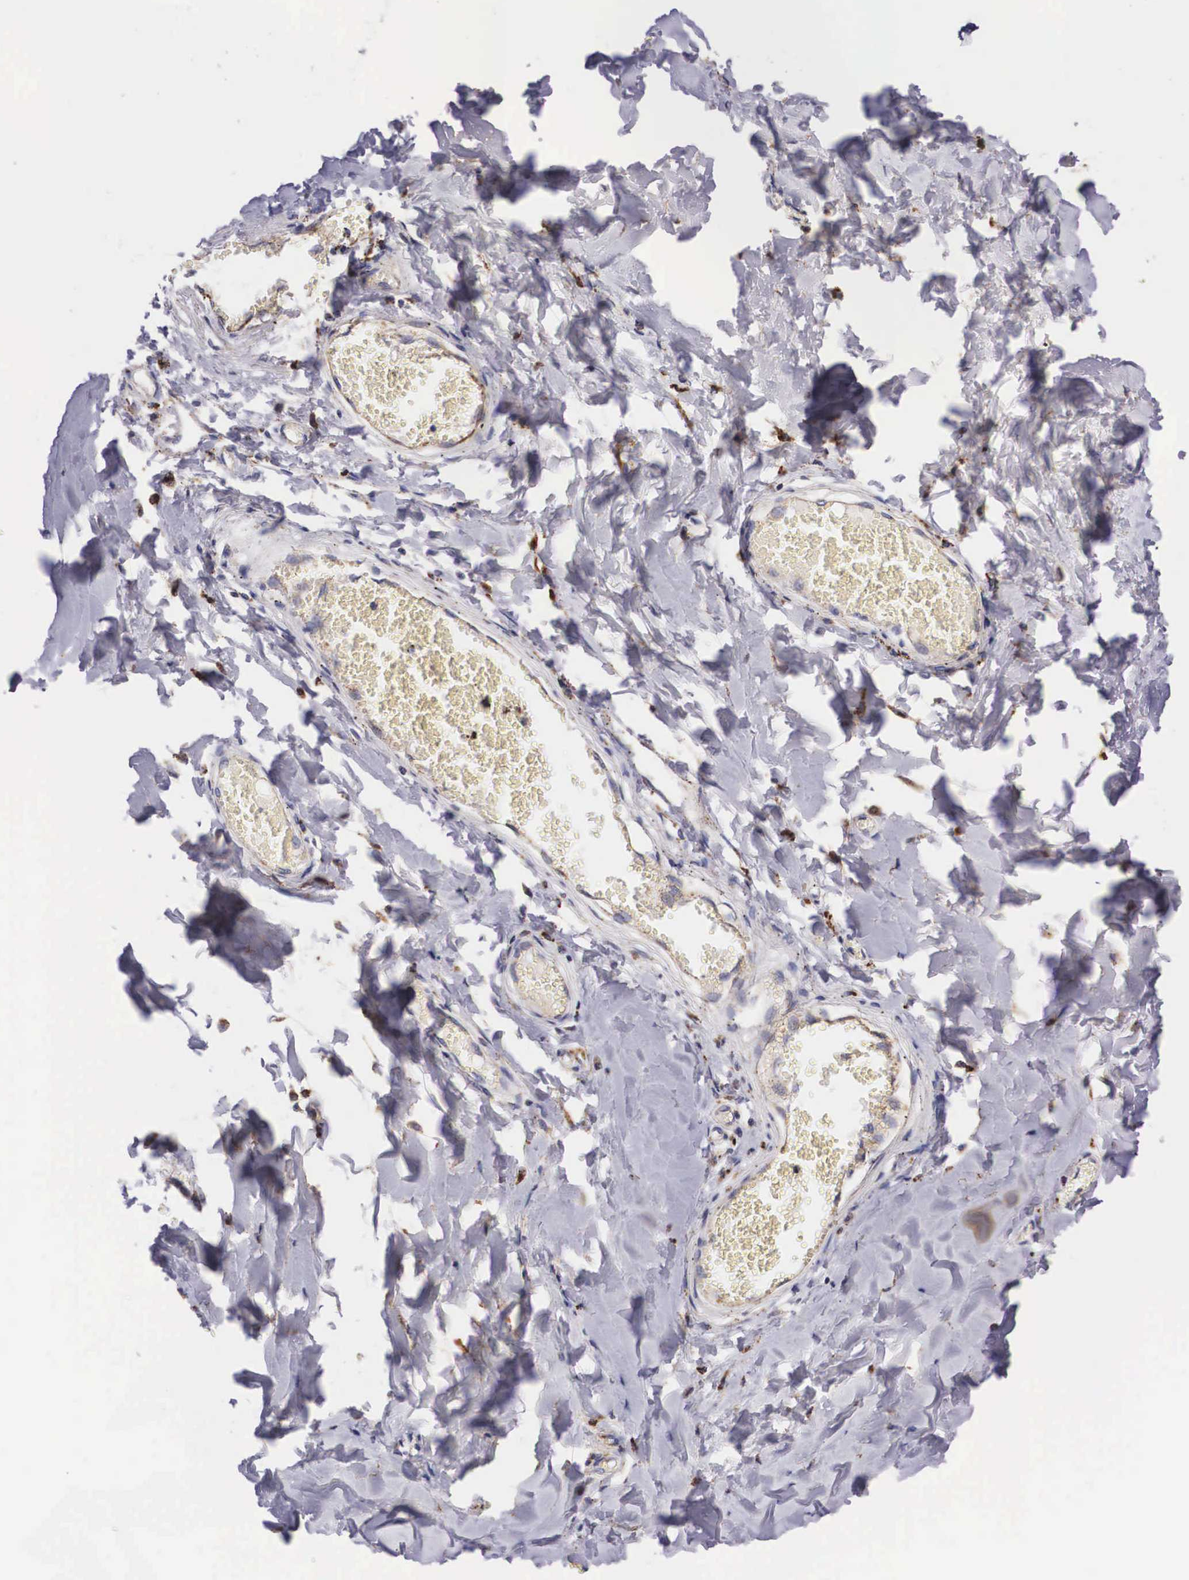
{"staining": {"intensity": "negative", "quantity": "none", "location": "none"}, "tissue": "adipose tissue", "cell_type": "Adipocytes", "image_type": "normal", "snomed": [{"axis": "morphology", "description": "Normal tissue, NOS"}, {"axis": "morphology", "description": "Sarcoma, NOS"}, {"axis": "topography", "description": "Skin"}, {"axis": "topography", "description": "Soft tissue"}], "caption": "IHC histopathology image of normal human adipose tissue stained for a protein (brown), which shows no expression in adipocytes. (DAB immunohistochemistry (IHC) with hematoxylin counter stain).", "gene": "NAGA", "patient": {"sex": "female", "age": 51}}